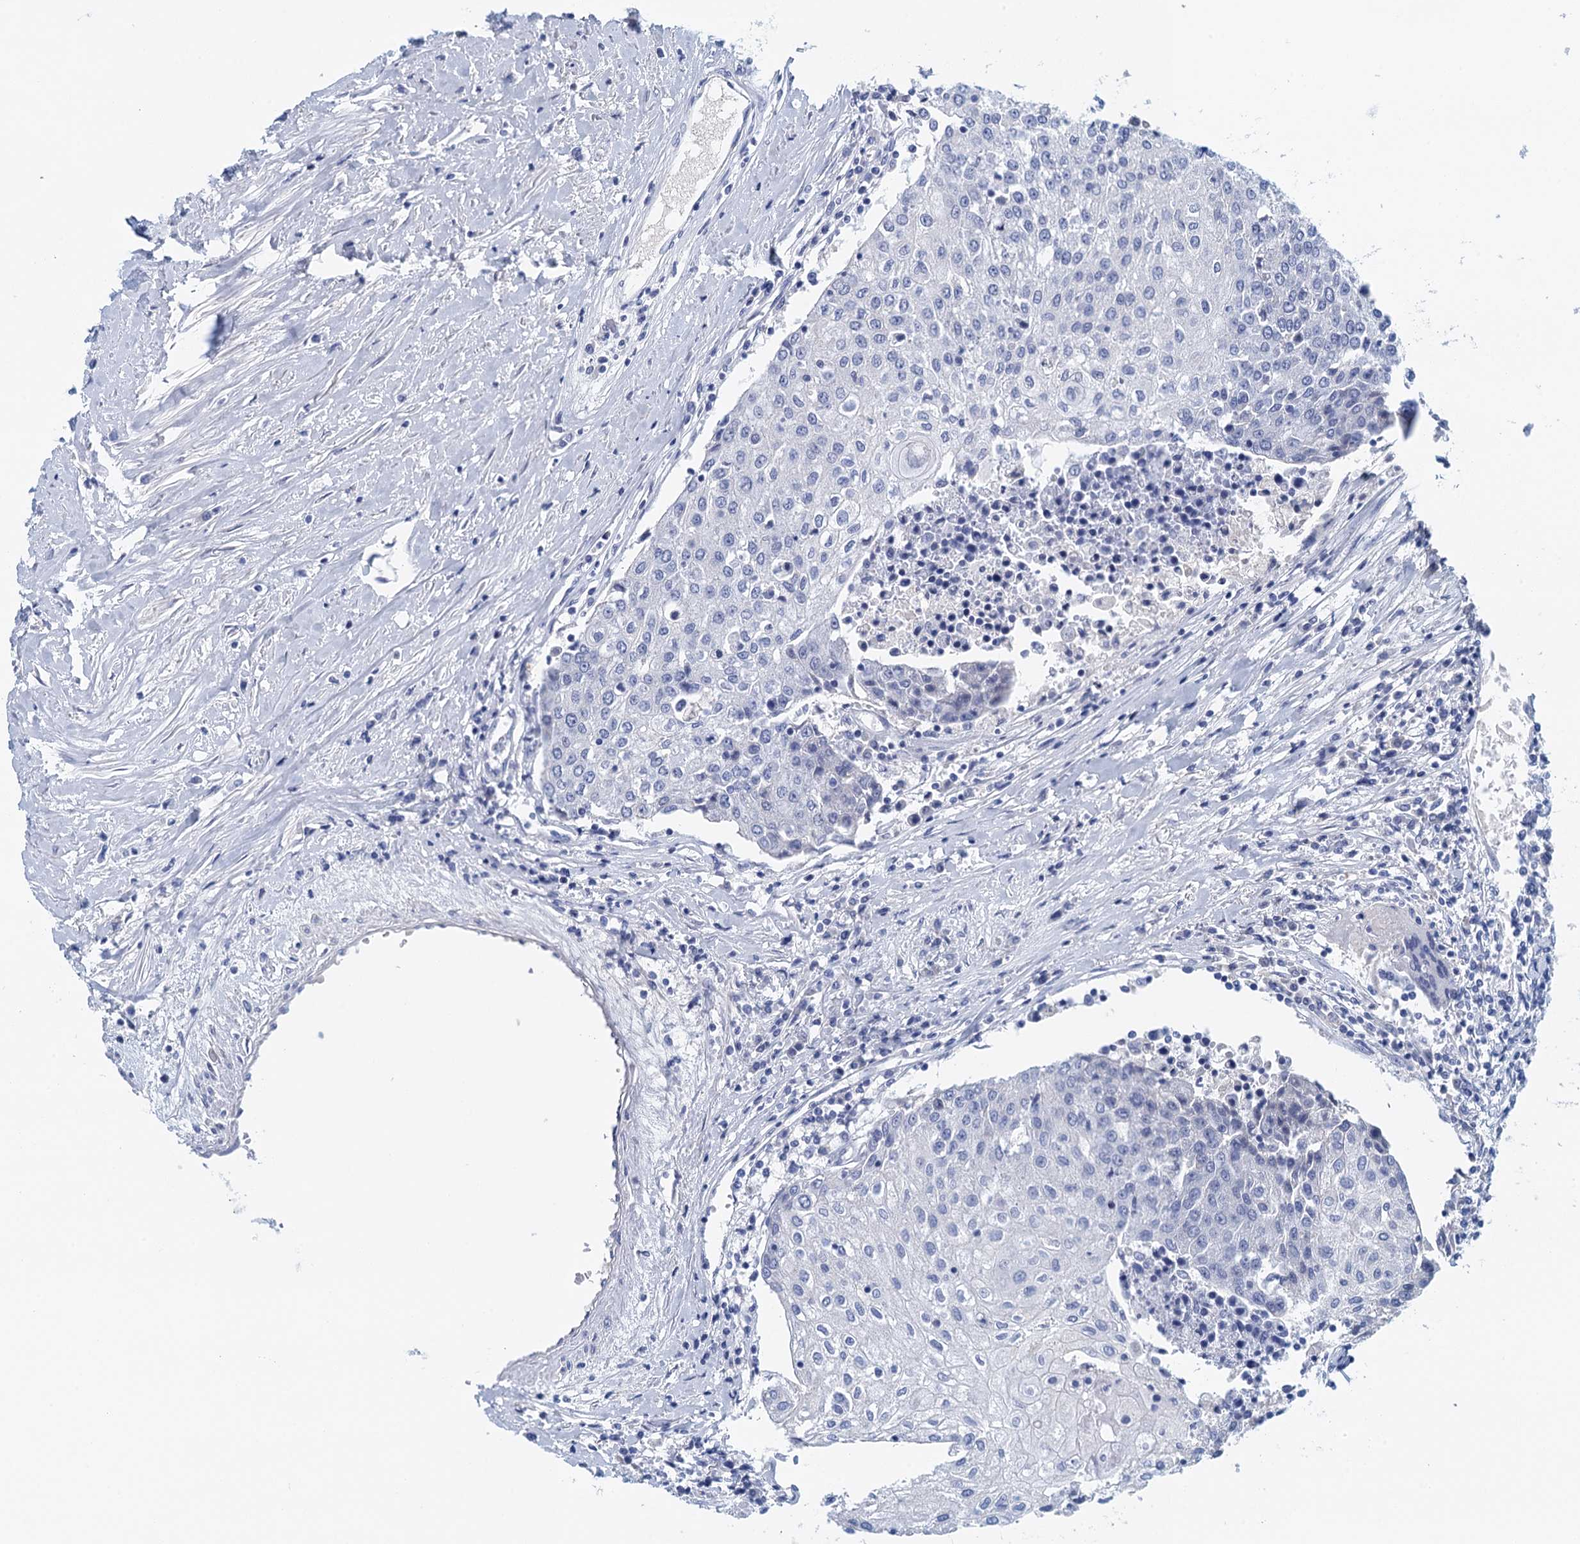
{"staining": {"intensity": "negative", "quantity": "none", "location": "none"}, "tissue": "urothelial cancer", "cell_type": "Tumor cells", "image_type": "cancer", "snomed": [{"axis": "morphology", "description": "Urothelial carcinoma, High grade"}, {"axis": "topography", "description": "Urinary bladder"}], "caption": "Immunohistochemical staining of urothelial cancer shows no significant expression in tumor cells. The staining was performed using DAB to visualize the protein expression in brown, while the nuclei were stained in blue with hematoxylin (Magnification: 20x).", "gene": "CYP51A1", "patient": {"sex": "female", "age": 85}}